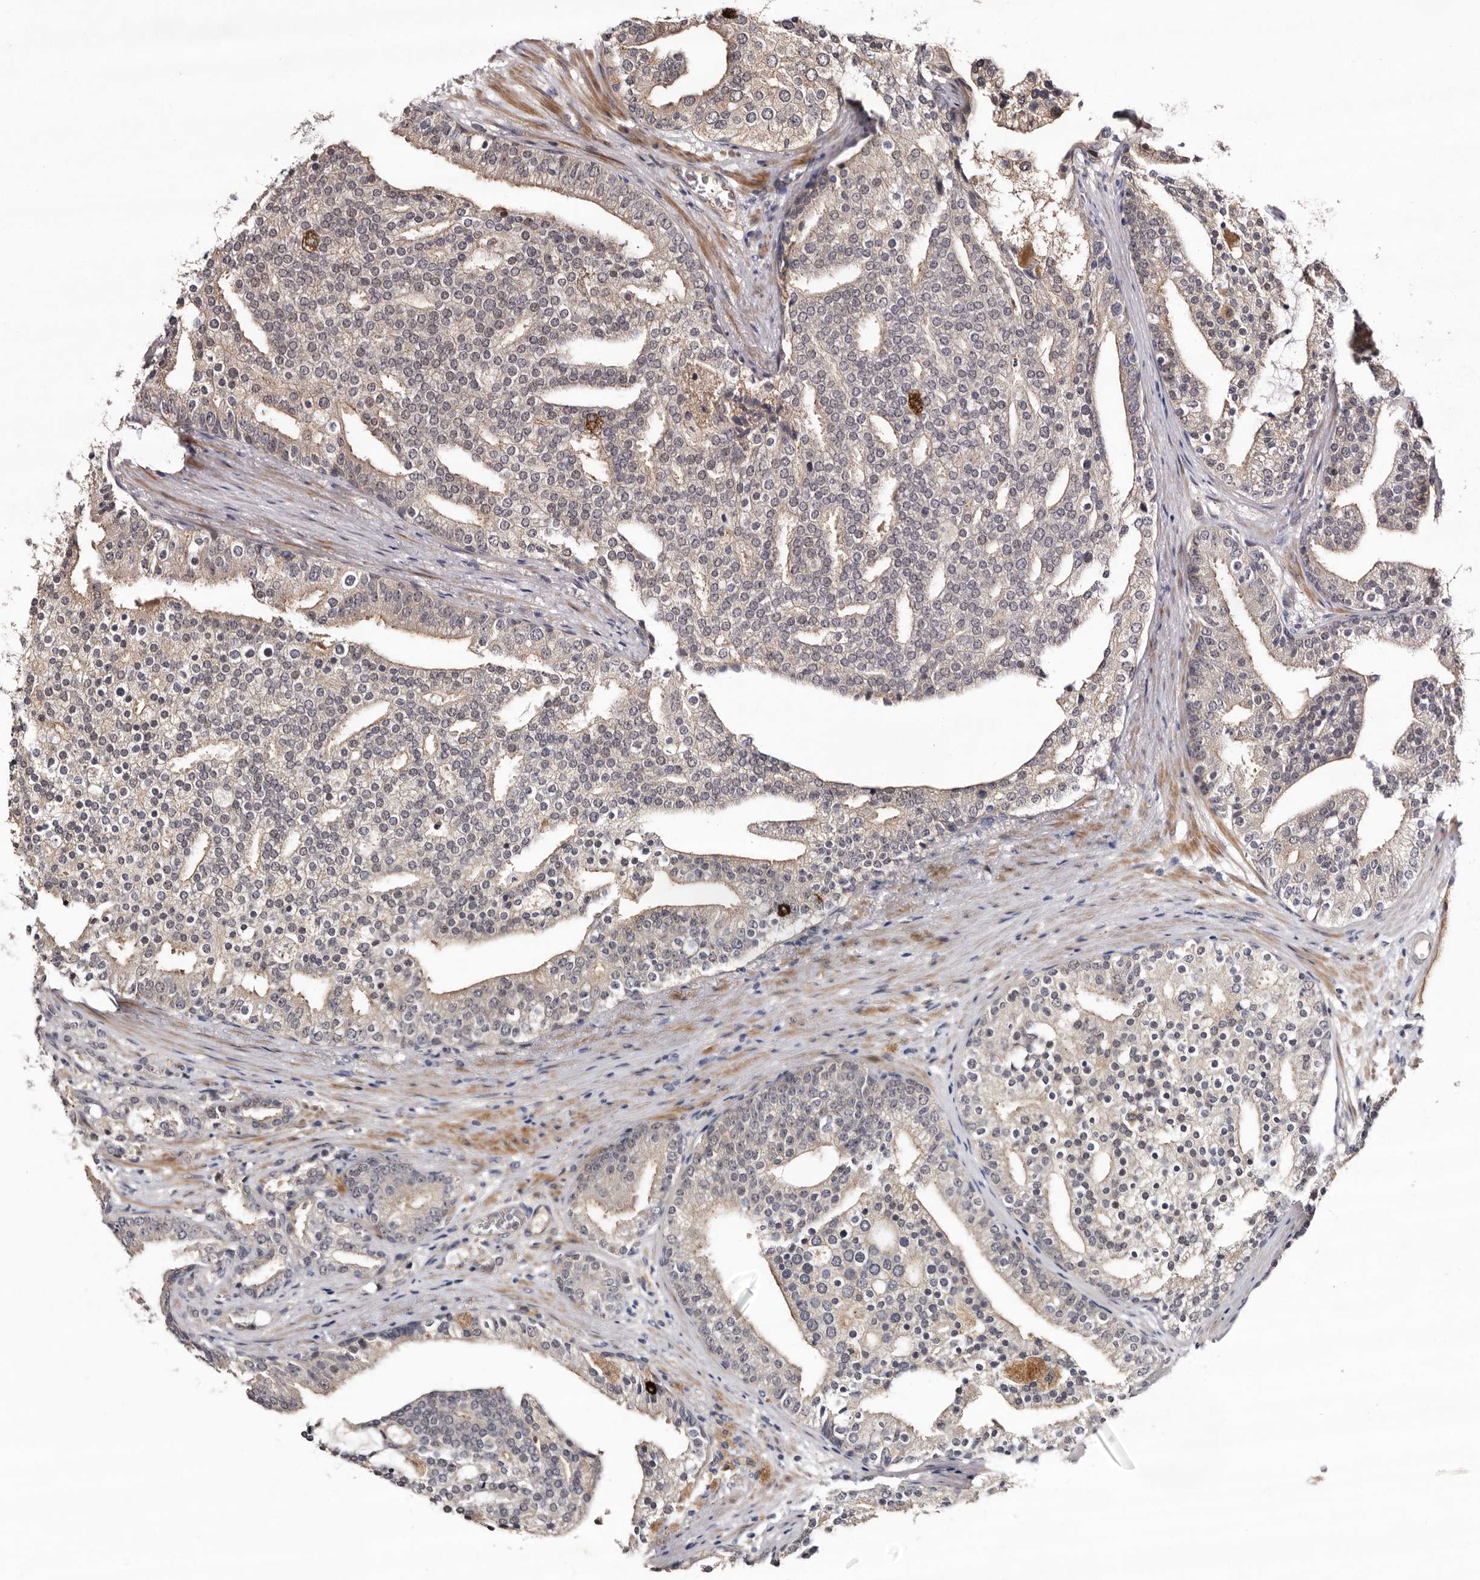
{"staining": {"intensity": "weak", "quantity": "<25%", "location": "cytoplasmic/membranous"}, "tissue": "prostate cancer", "cell_type": "Tumor cells", "image_type": "cancer", "snomed": [{"axis": "morphology", "description": "Adenocarcinoma, Low grade"}, {"axis": "topography", "description": "Prostate"}], "caption": "Immunohistochemistry (IHC) photomicrograph of neoplastic tissue: prostate cancer (adenocarcinoma (low-grade)) stained with DAB (3,3'-diaminobenzidine) shows no significant protein positivity in tumor cells.", "gene": "LANCL2", "patient": {"sex": "male", "age": 67}}